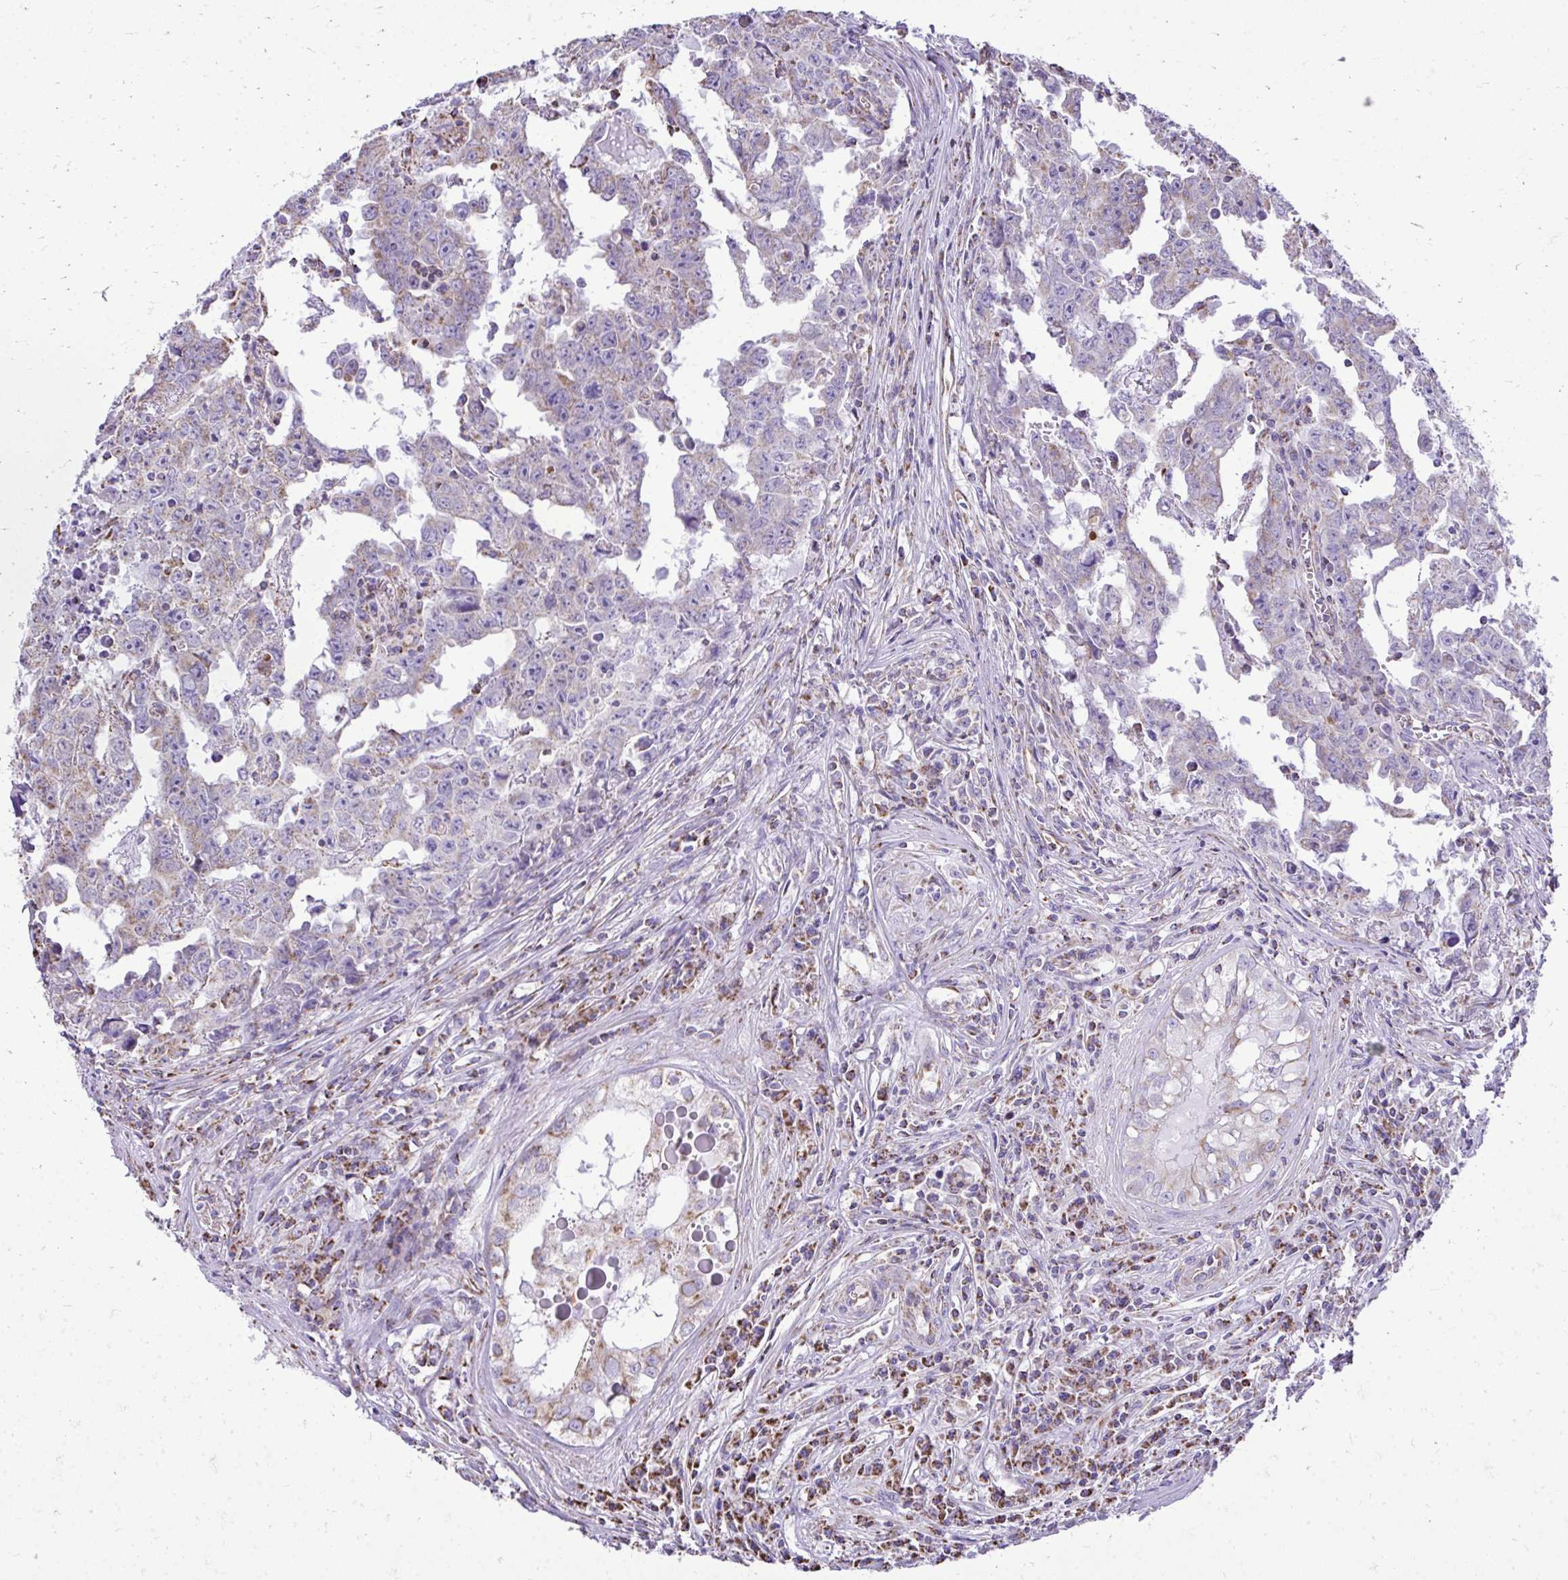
{"staining": {"intensity": "negative", "quantity": "none", "location": "none"}, "tissue": "testis cancer", "cell_type": "Tumor cells", "image_type": "cancer", "snomed": [{"axis": "morphology", "description": "Carcinoma, Embryonal, NOS"}, {"axis": "topography", "description": "Testis"}], "caption": "IHC image of neoplastic tissue: testis cancer stained with DAB exhibits no significant protein positivity in tumor cells.", "gene": "MPZL2", "patient": {"sex": "male", "age": 22}}